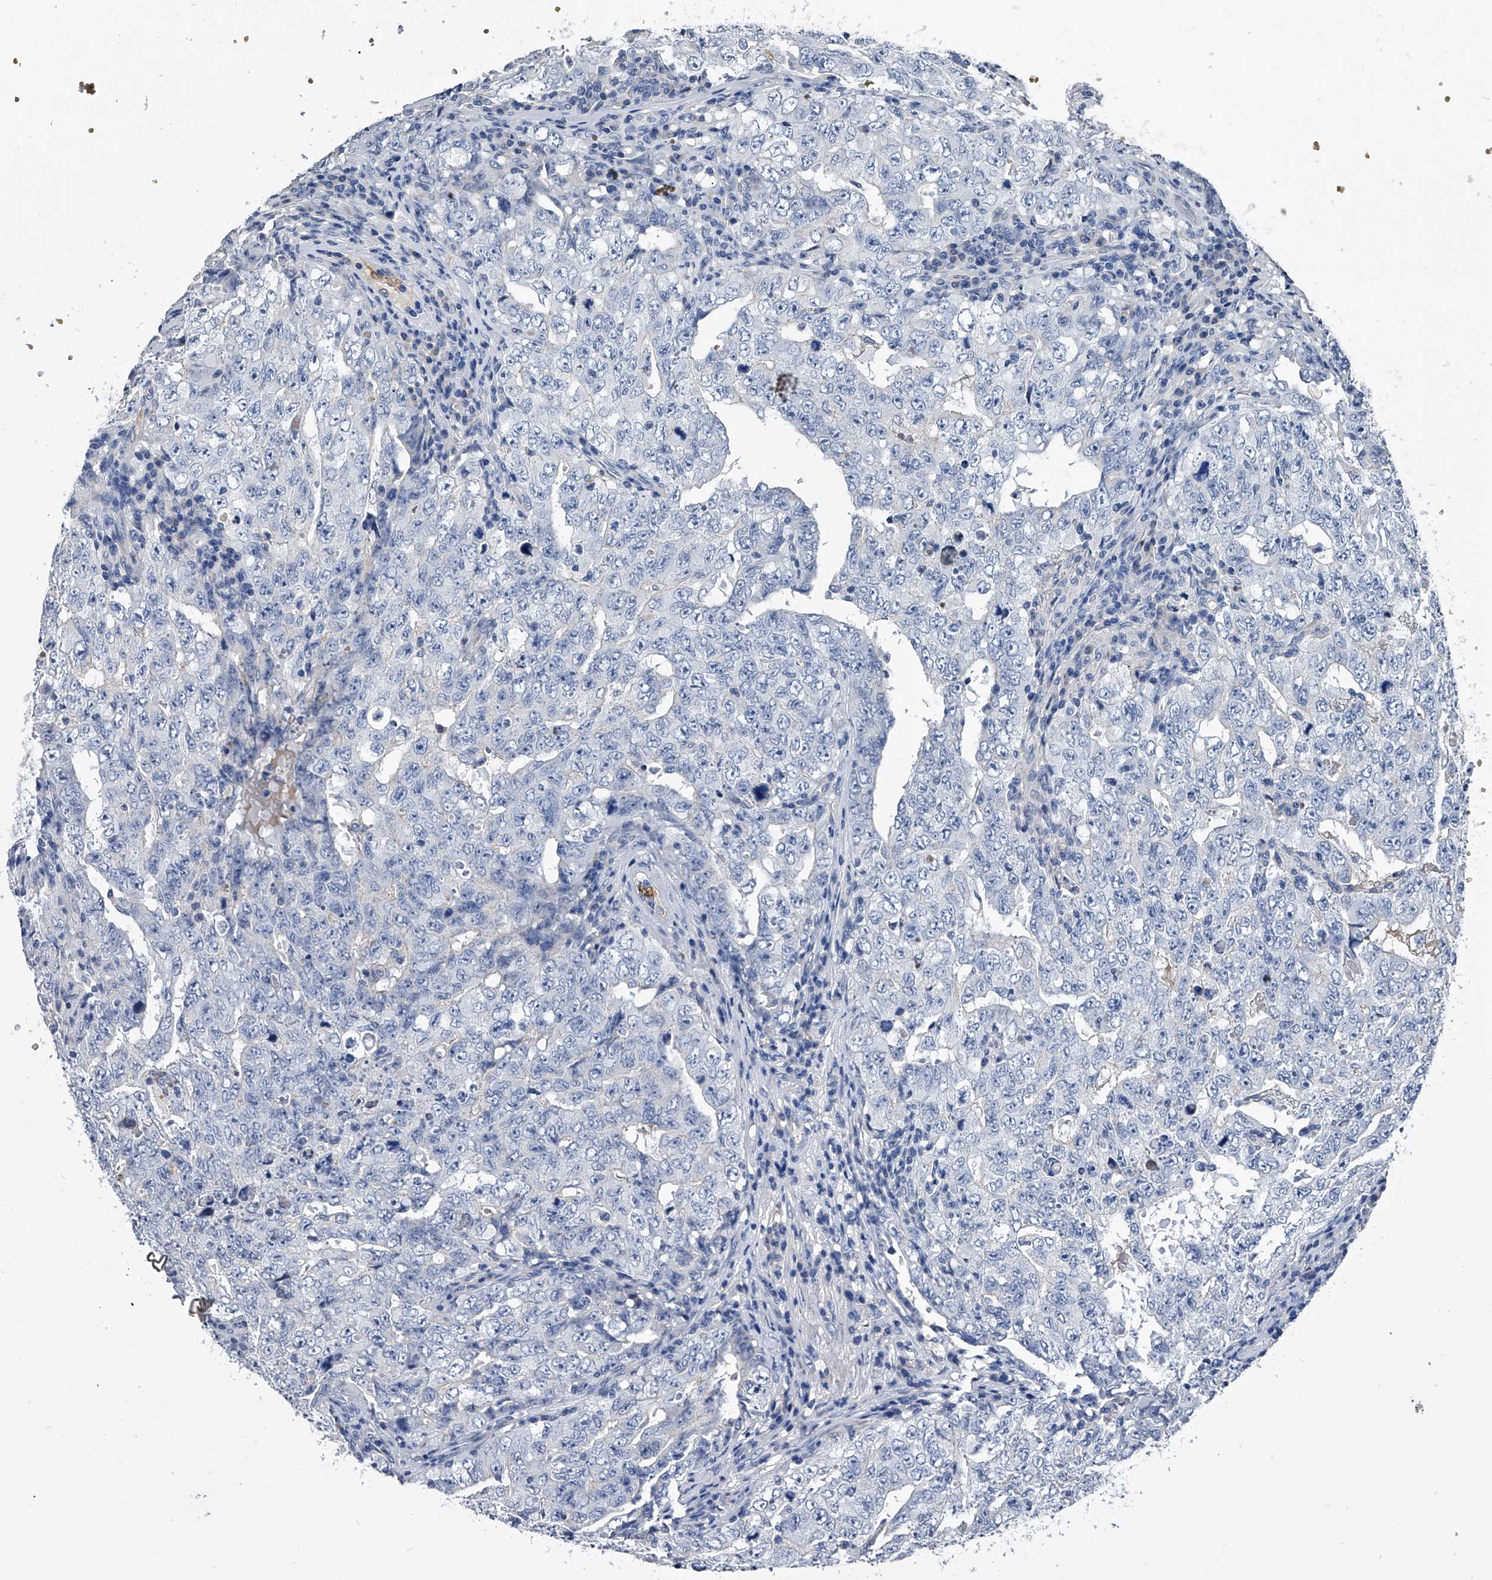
{"staining": {"intensity": "negative", "quantity": "none", "location": "none"}, "tissue": "testis cancer", "cell_type": "Tumor cells", "image_type": "cancer", "snomed": [{"axis": "morphology", "description": "Carcinoma, Embryonal, NOS"}, {"axis": "topography", "description": "Testis"}], "caption": "Tumor cells are negative for brown protein staining in testis cancer (embryonal carcinoma).", "gene": "EFCAB7", "patient": {"sex": "male", "age": 26}}